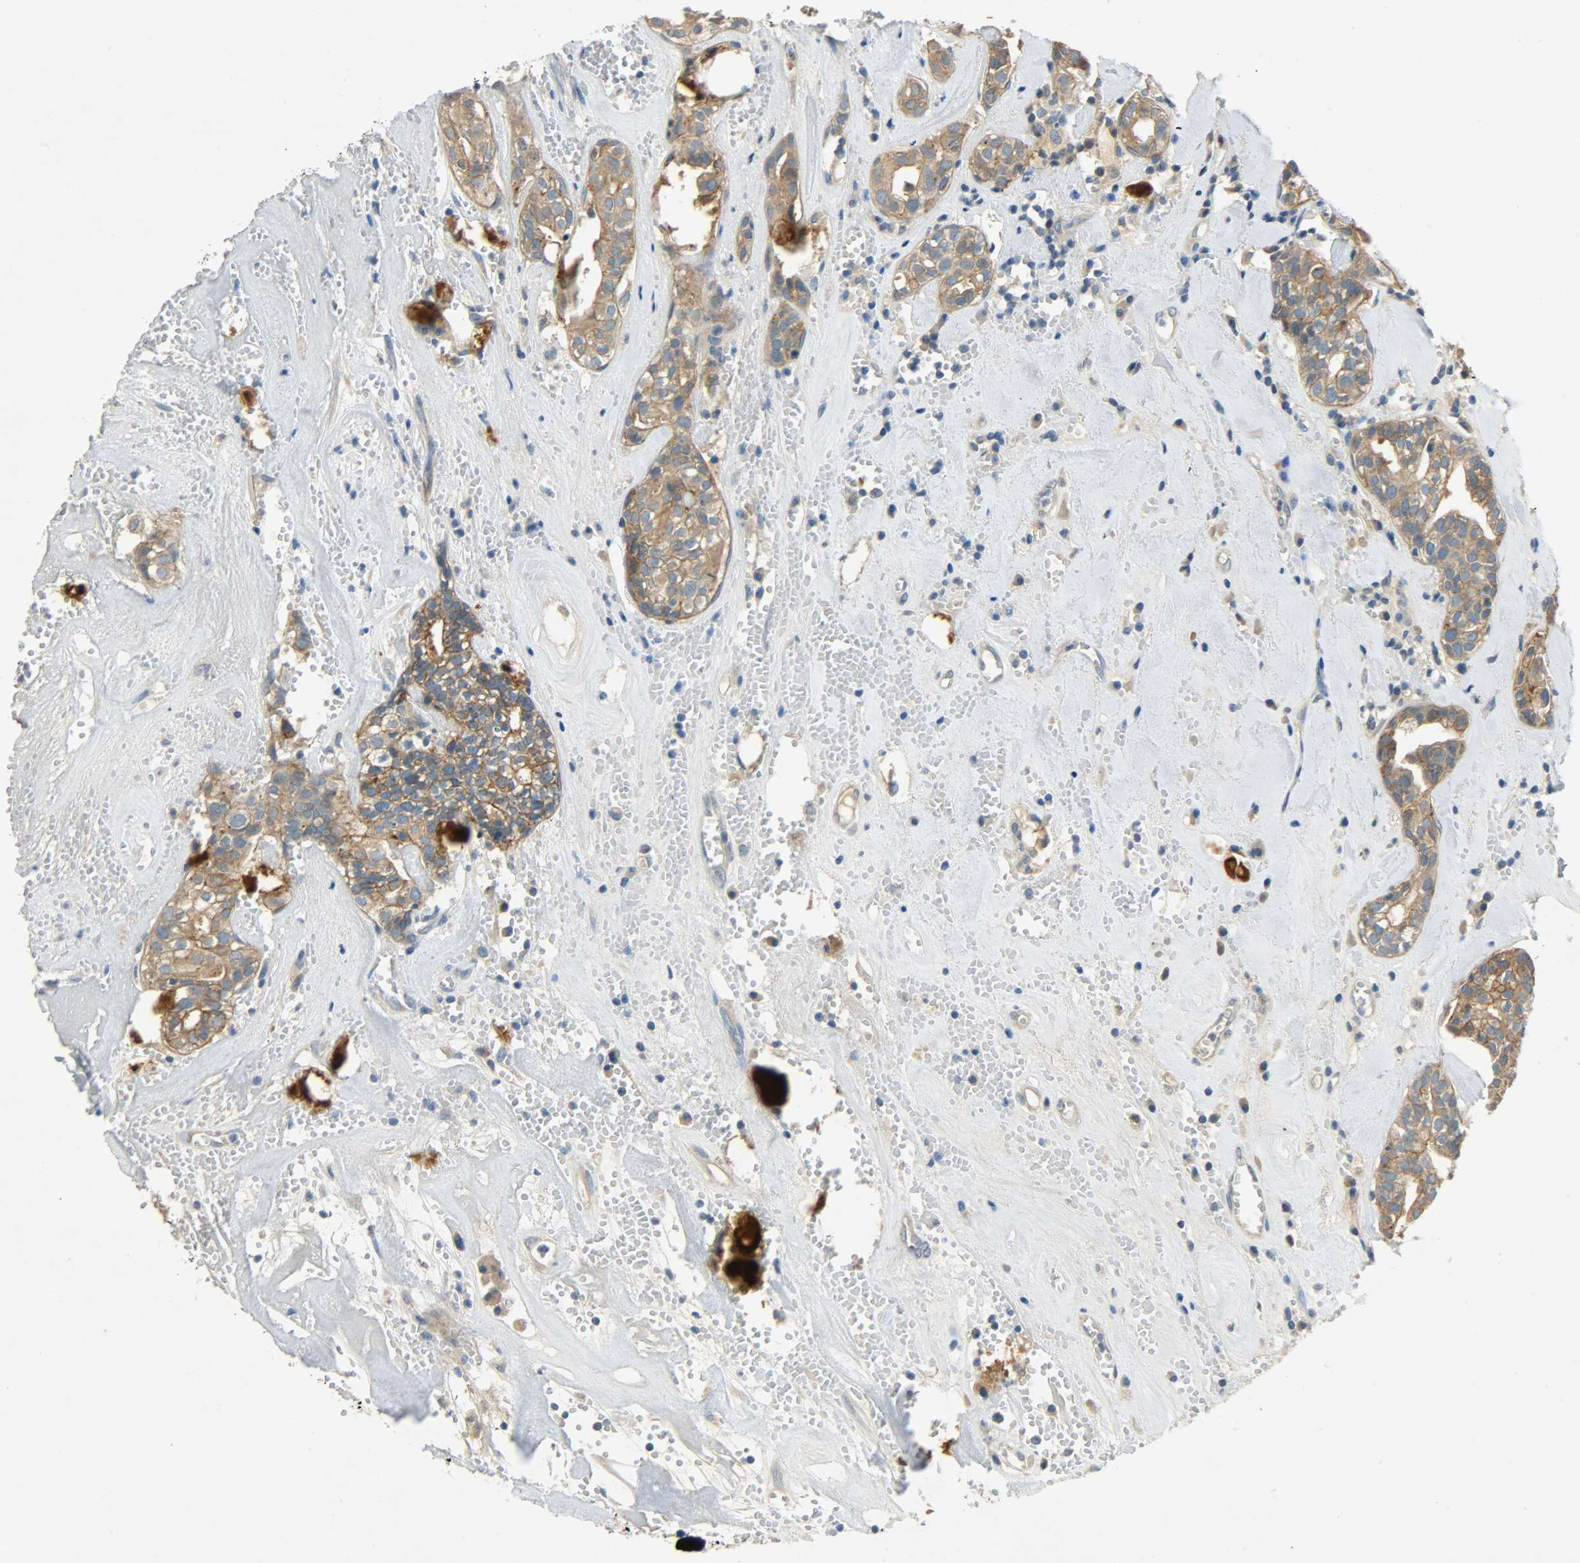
{"staining": {"intensity": "strong", "quantity": ">75%", "location": "cytoplasmic/membranous"}, "tissue": "head and neck cancer", "cell_type": "Tumor cells", "image_type": "cancer", "snomed": [{"axis": "morphology", "description": "Adenocarcinoma, NOS"}, {"axis": "topography", "description": "Salivary gland"}, {"axis": "topography", "description": "Head-Neck"}], "caption": "Tumor cells reveal strong cytoplasmic/membranous expression in about >75% of cells in adenocarcinoma (head and neck).", "gene": "DSG2", "patient": {"sex": "female", "age": 65}}